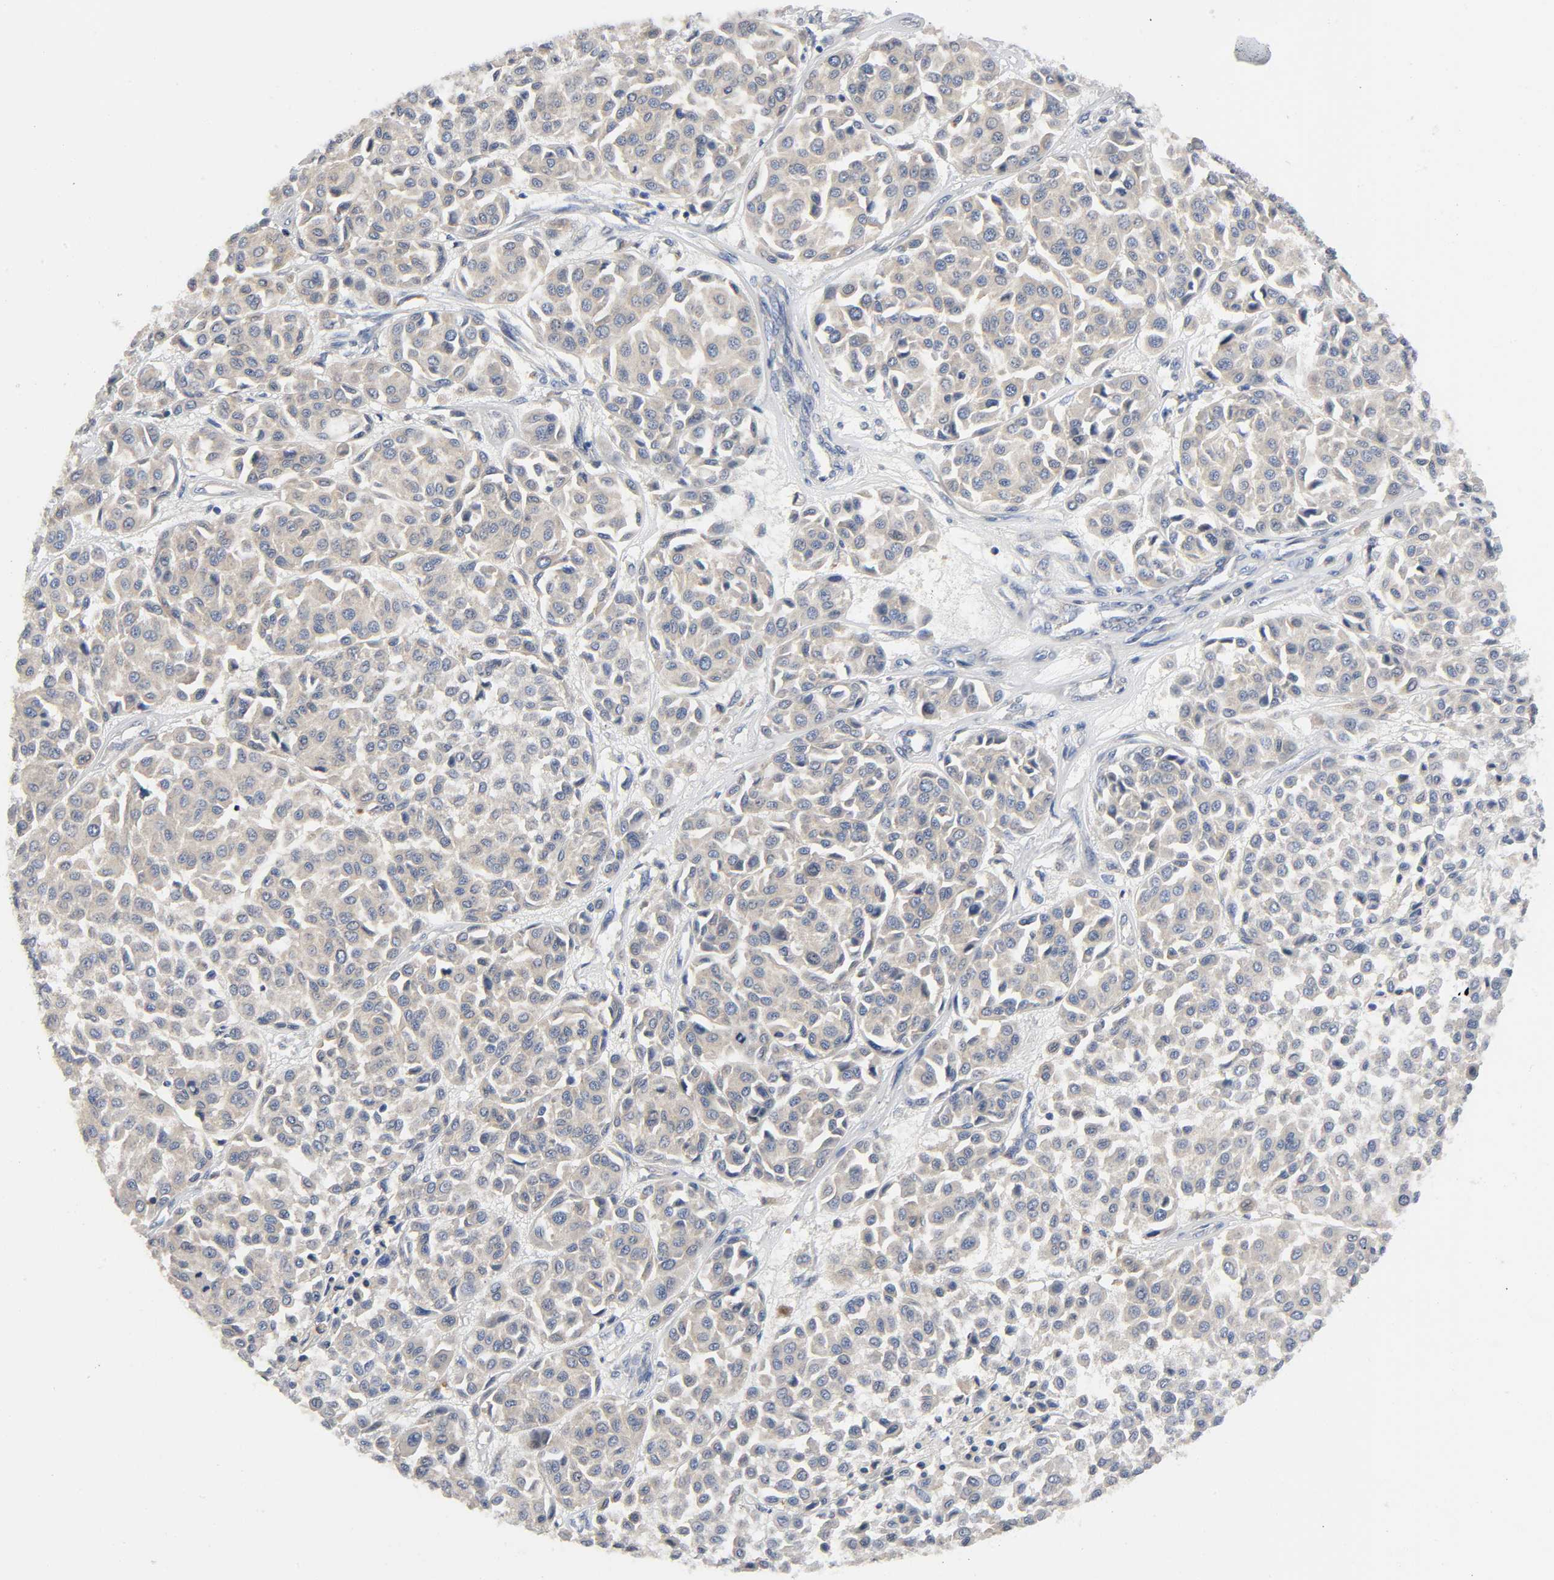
{"staining": {"intensity": "weak", "quantity": ">75%", "location": "cytoplasmic/membranous"}, "tissue": "melanoma", "cell_type": "Tumor cells", "image_type": "cancer", "snomed": [{"axis": "morphology", "description": "Malignant melanoma, Metastatic site"}, {"axis": "topography", "description": "Soft tissue"}], "caption": "A micrograph of malignant melanoma (metastatic site) stained for a protein demonstrates weak cytoplasmic/membranous brown staining in tumor cells. The protein is stained brown, and the nuclei are stained in blue (DAB IHC with brightfield microscopy, high magnification).", "gene": "HDAC6", "patient": {"sex": "male", "age": 41}}